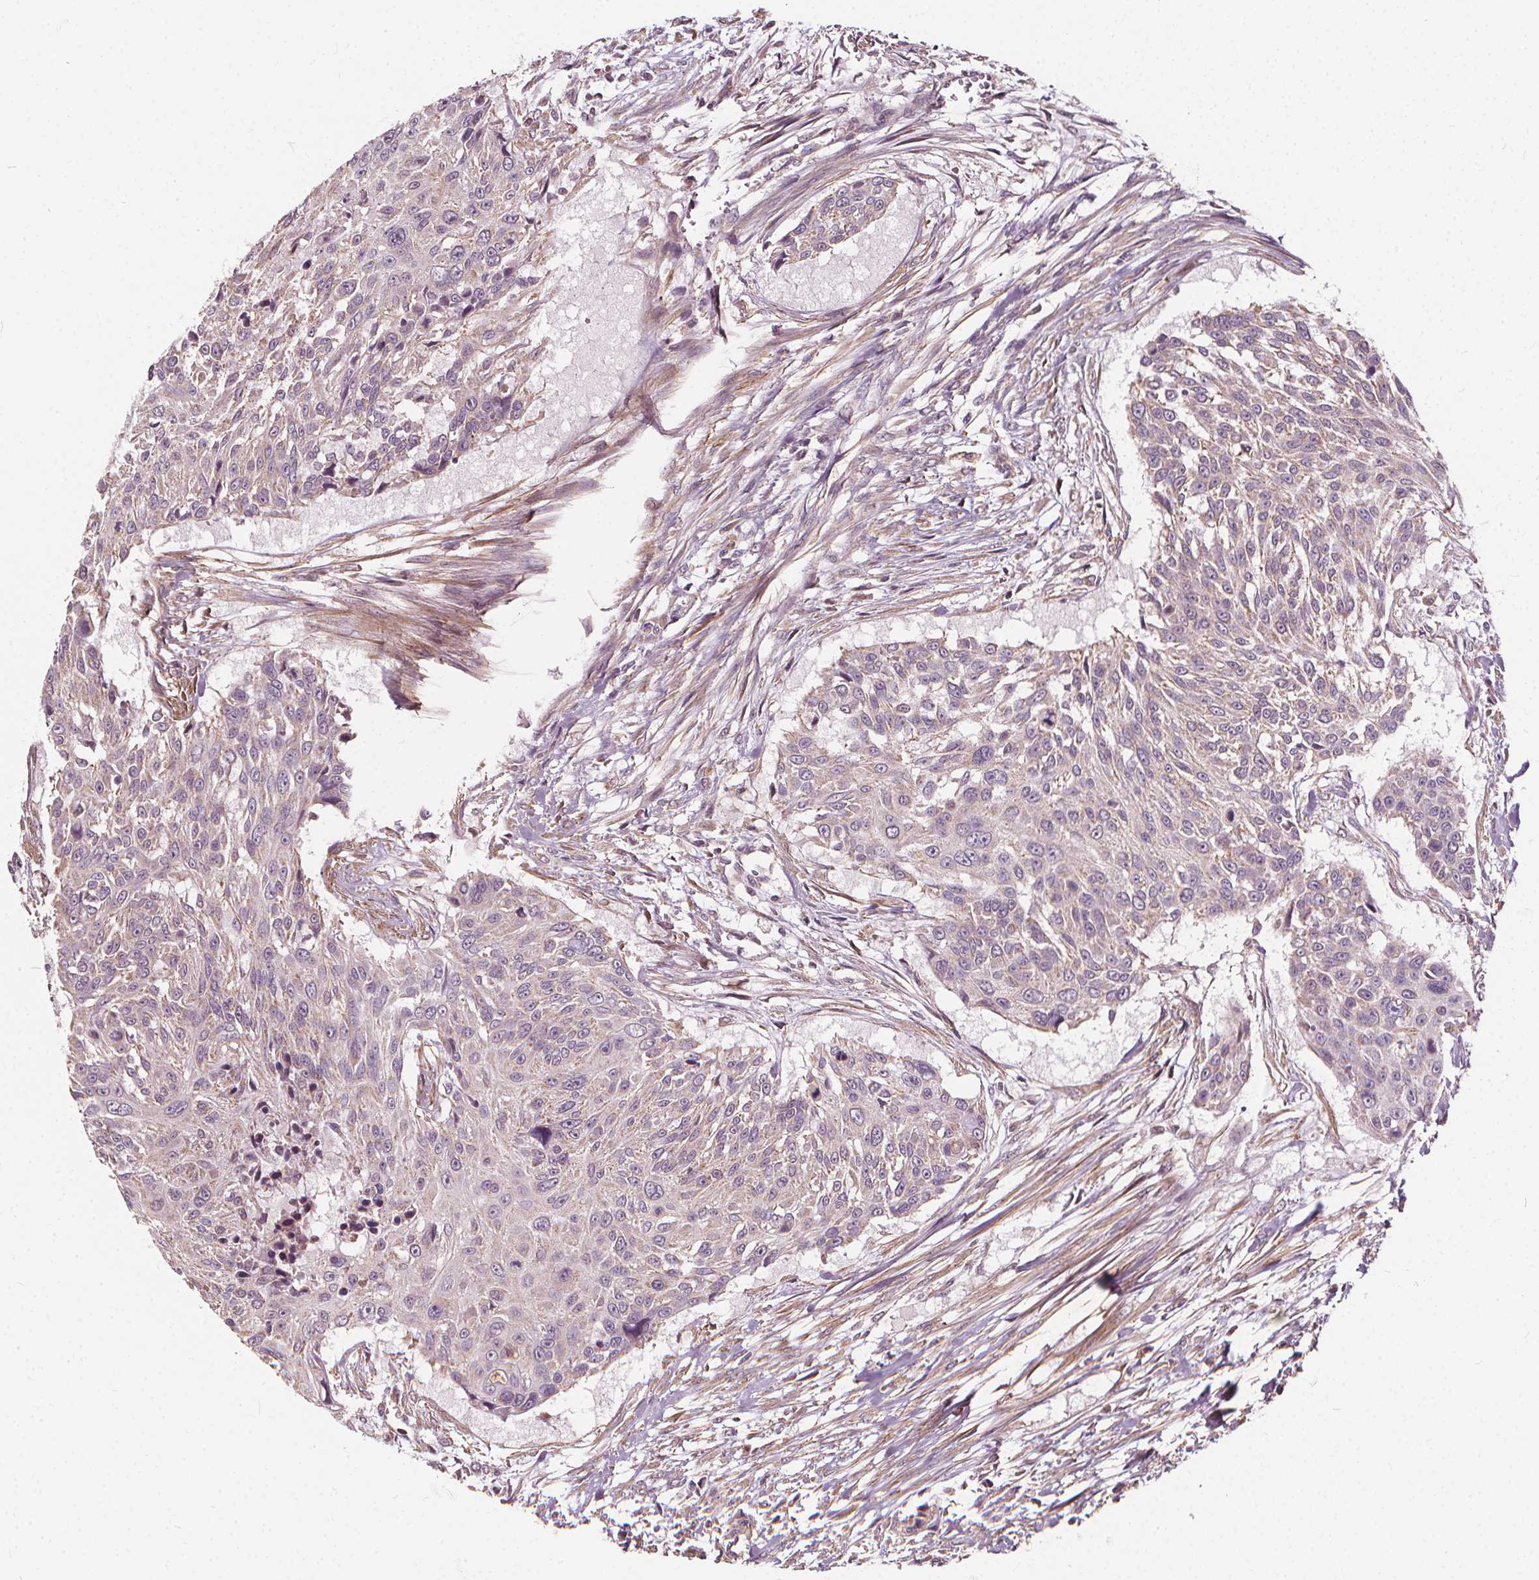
{"staining": {"intensity": "negative", "quantity": "none", "location": "none"}, "tissue": "urothelial cancer", "cell_type": "Tumor cells", "image_type": "cancer", "snomed": [{"axis": "morphology", "description": "Urothelial carcinoma, NOS"}, {"axis": "topography", "description": "Urinary bladder"}], "caption": "The micrograph reveals no staining of tumor cells in transitional cell carcinoma.", "gene": "ORAI2", "patient": {"sex": "male", "age": 55}}